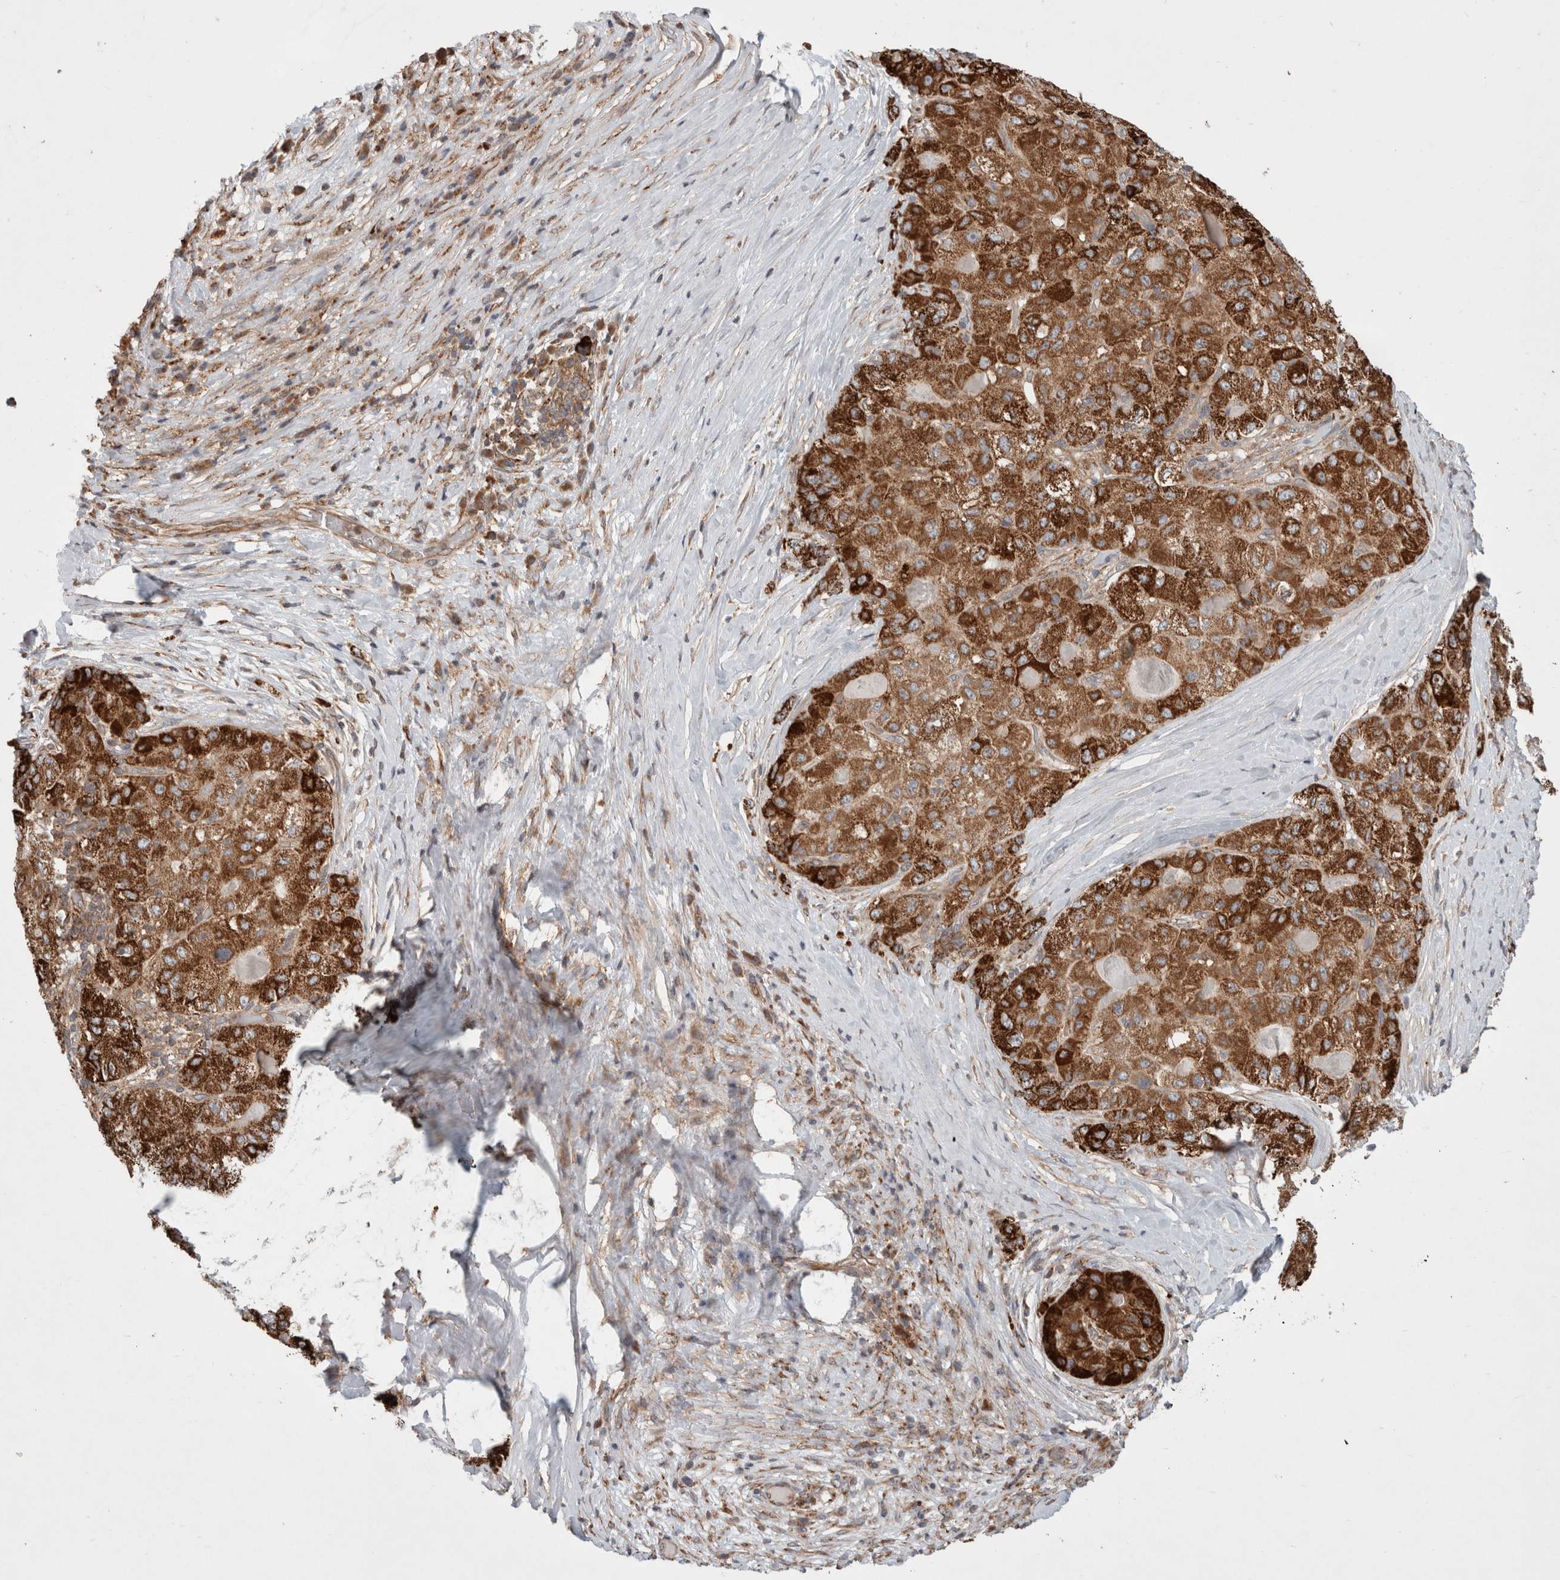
{"staining": {"intensity": "strong", "quantity": ">75%", "location": "cytoplasmic/membranous"}, "tissue": "liver cancer", "cell_type": "Tumor cells", "image_type": "cancer", "snomed": [{"axis": "morphology", "description": "Carcinoma, Hepatocellular, NOS"}, {"axis": "topography", "description": "Liver"}], "caption": "Tumor cells exhibit high levels of strong cytoplasmic/membranous positivity in about >75% of cells in liver cancer. Using DAB (brown) and hematoxylin (blue) stains, captured at high magnification using brightfield microscopy.", "gene": "HROB", "patient": {"sex": "male", "age": 80}}